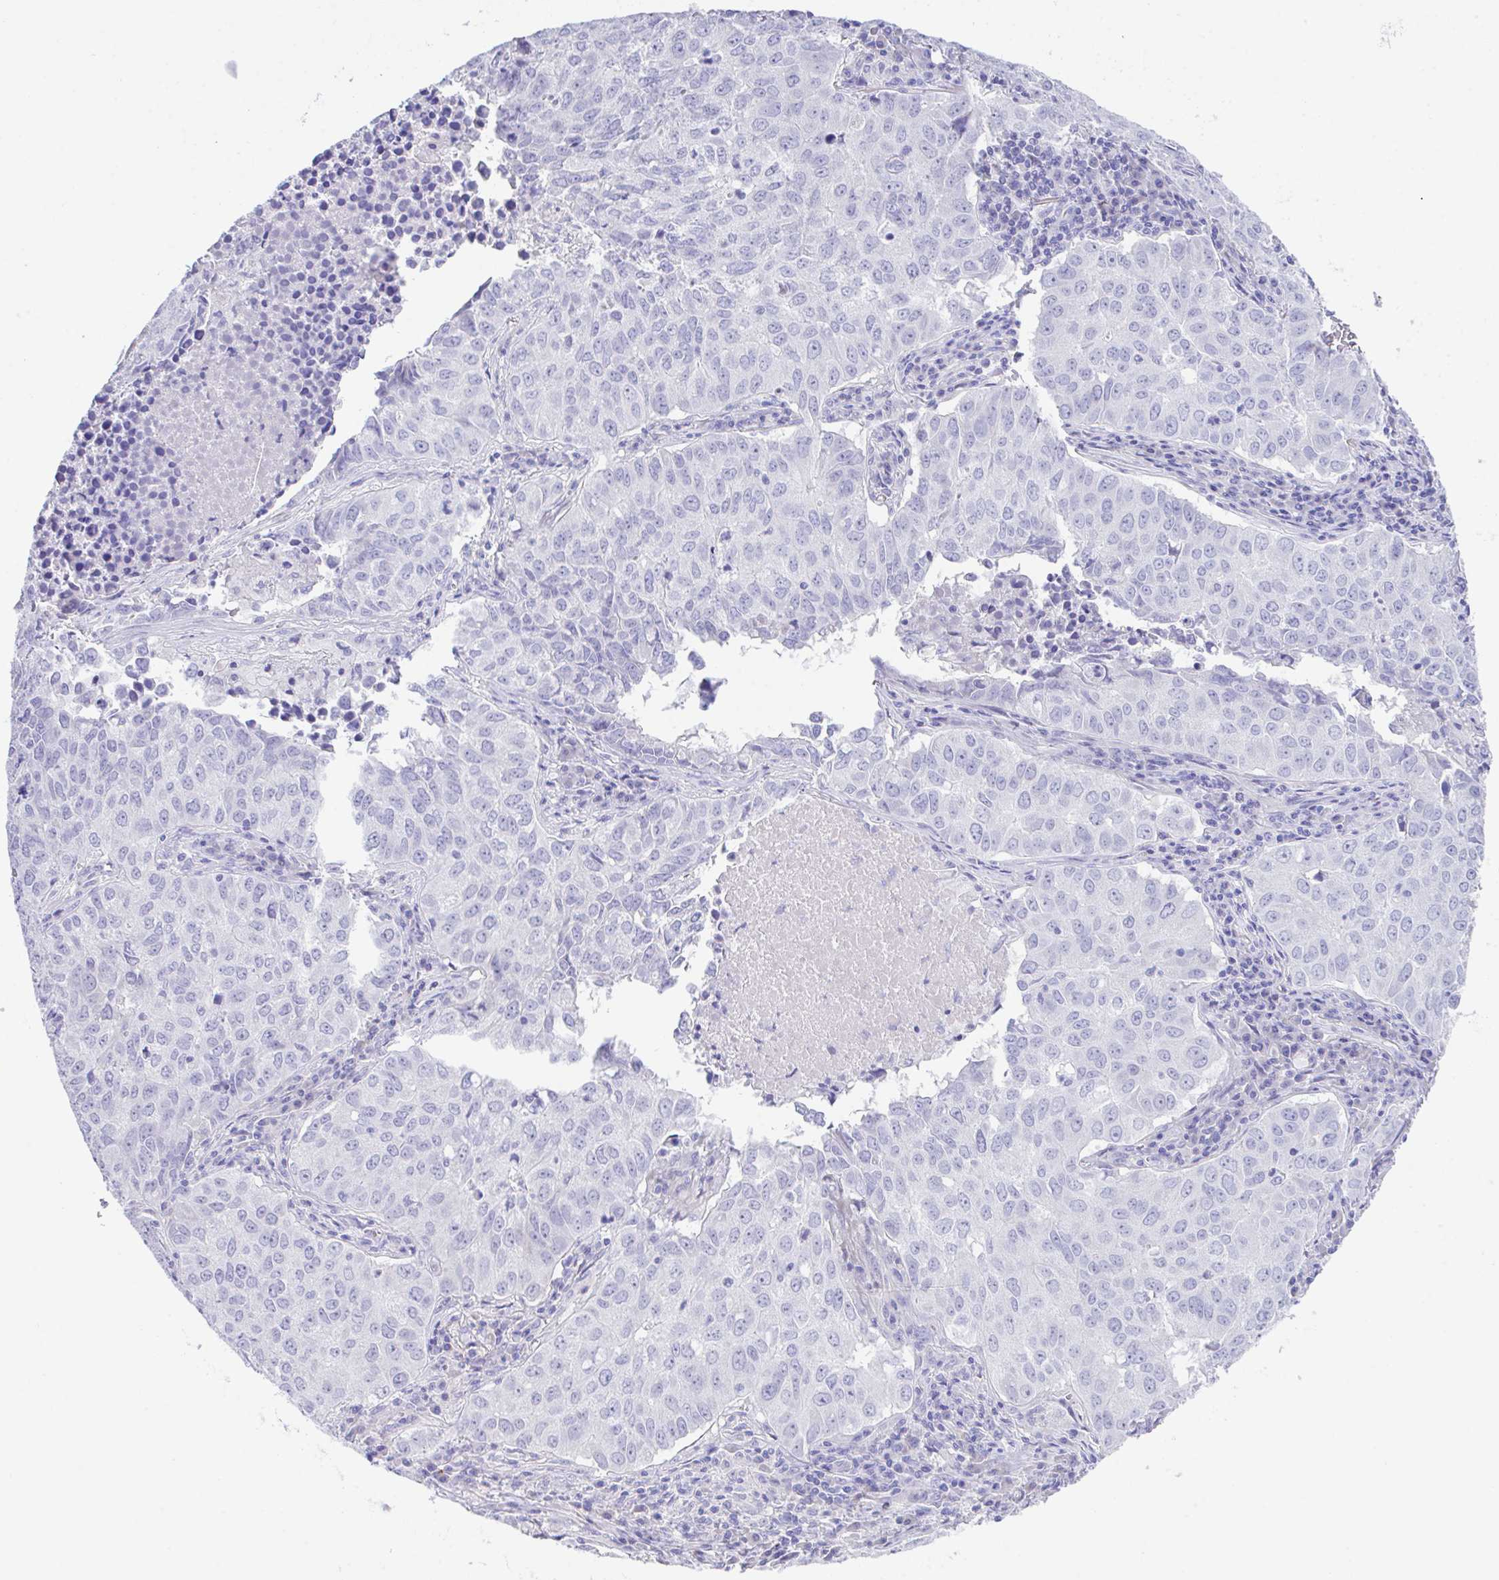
{"staining": {"intensity": "negative", "quantity": "none", "location": "none"}, "tissue": "lung cancer", "cell_type": "Tumor cells", "image_type": "cancer", "snomed": [{"axis": "morphology", "description": "Adenocarcinoma, NOS"}, {"axis": "topography", "description": "Lung"}], "caption": "Image shows no significant protein positivity in tumor cells of lung cancer (adenocarcinoma).", "gene": "SLC16A6", "patient": {"sex": "female", "age": 50}}